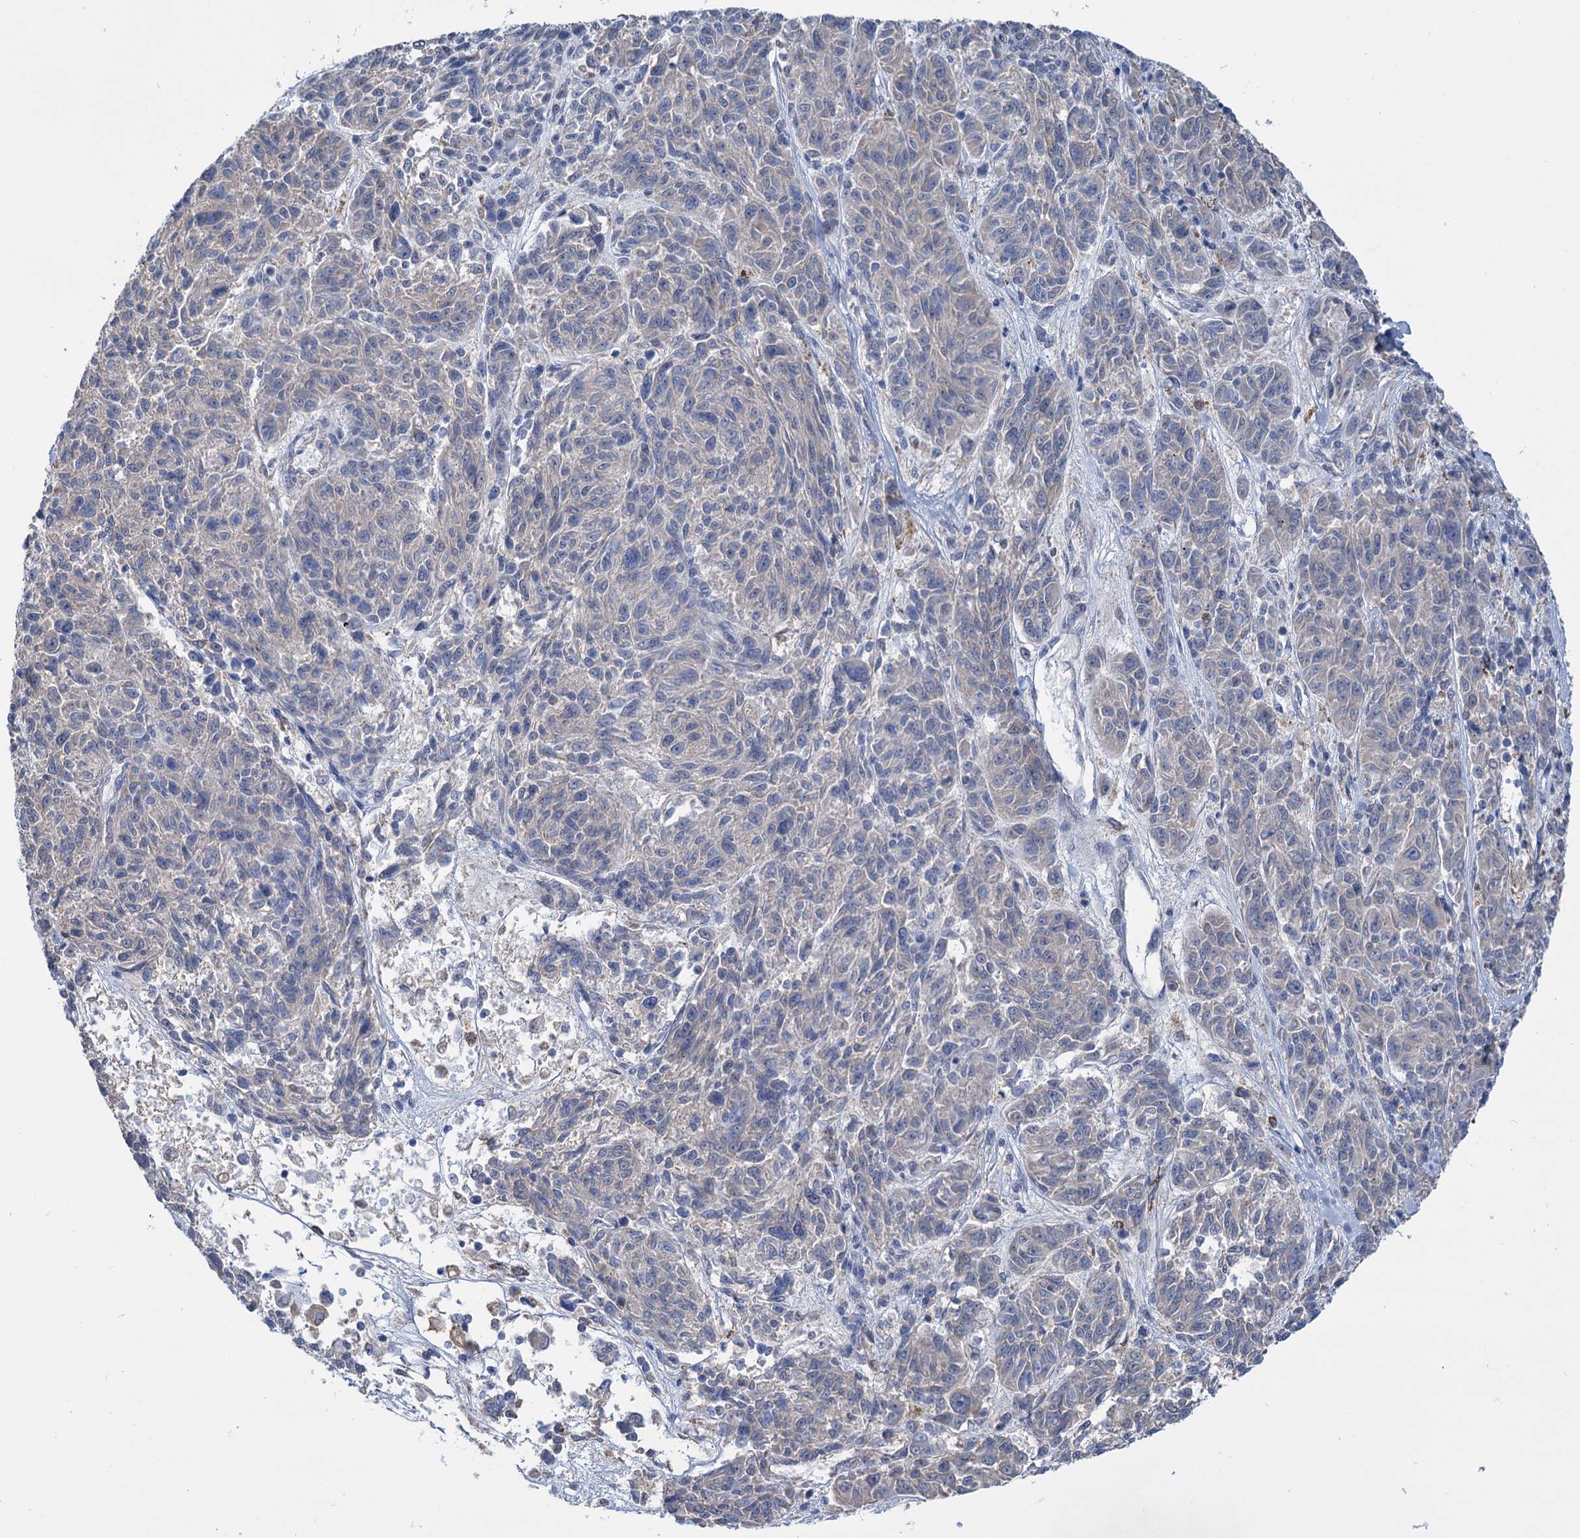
{"staining": {"intensity": "negative", "quantity": "none", "location": "none"}, "tissue": "melanoma", "cell_type": "Tumor cells", "image_type": "cancer", "snomed": [{"axis": "morphology", "description": "Malignant melanoma, NOS"}, {"axis": "topography", "description": "Skin"}], "caption": "The immunohistochemistry (IHC) micrograph has no significant expression in tumor cells of melanoma tissue.", "gene": "LPIN1", "patient": {"sex": "male", "age": 53}}